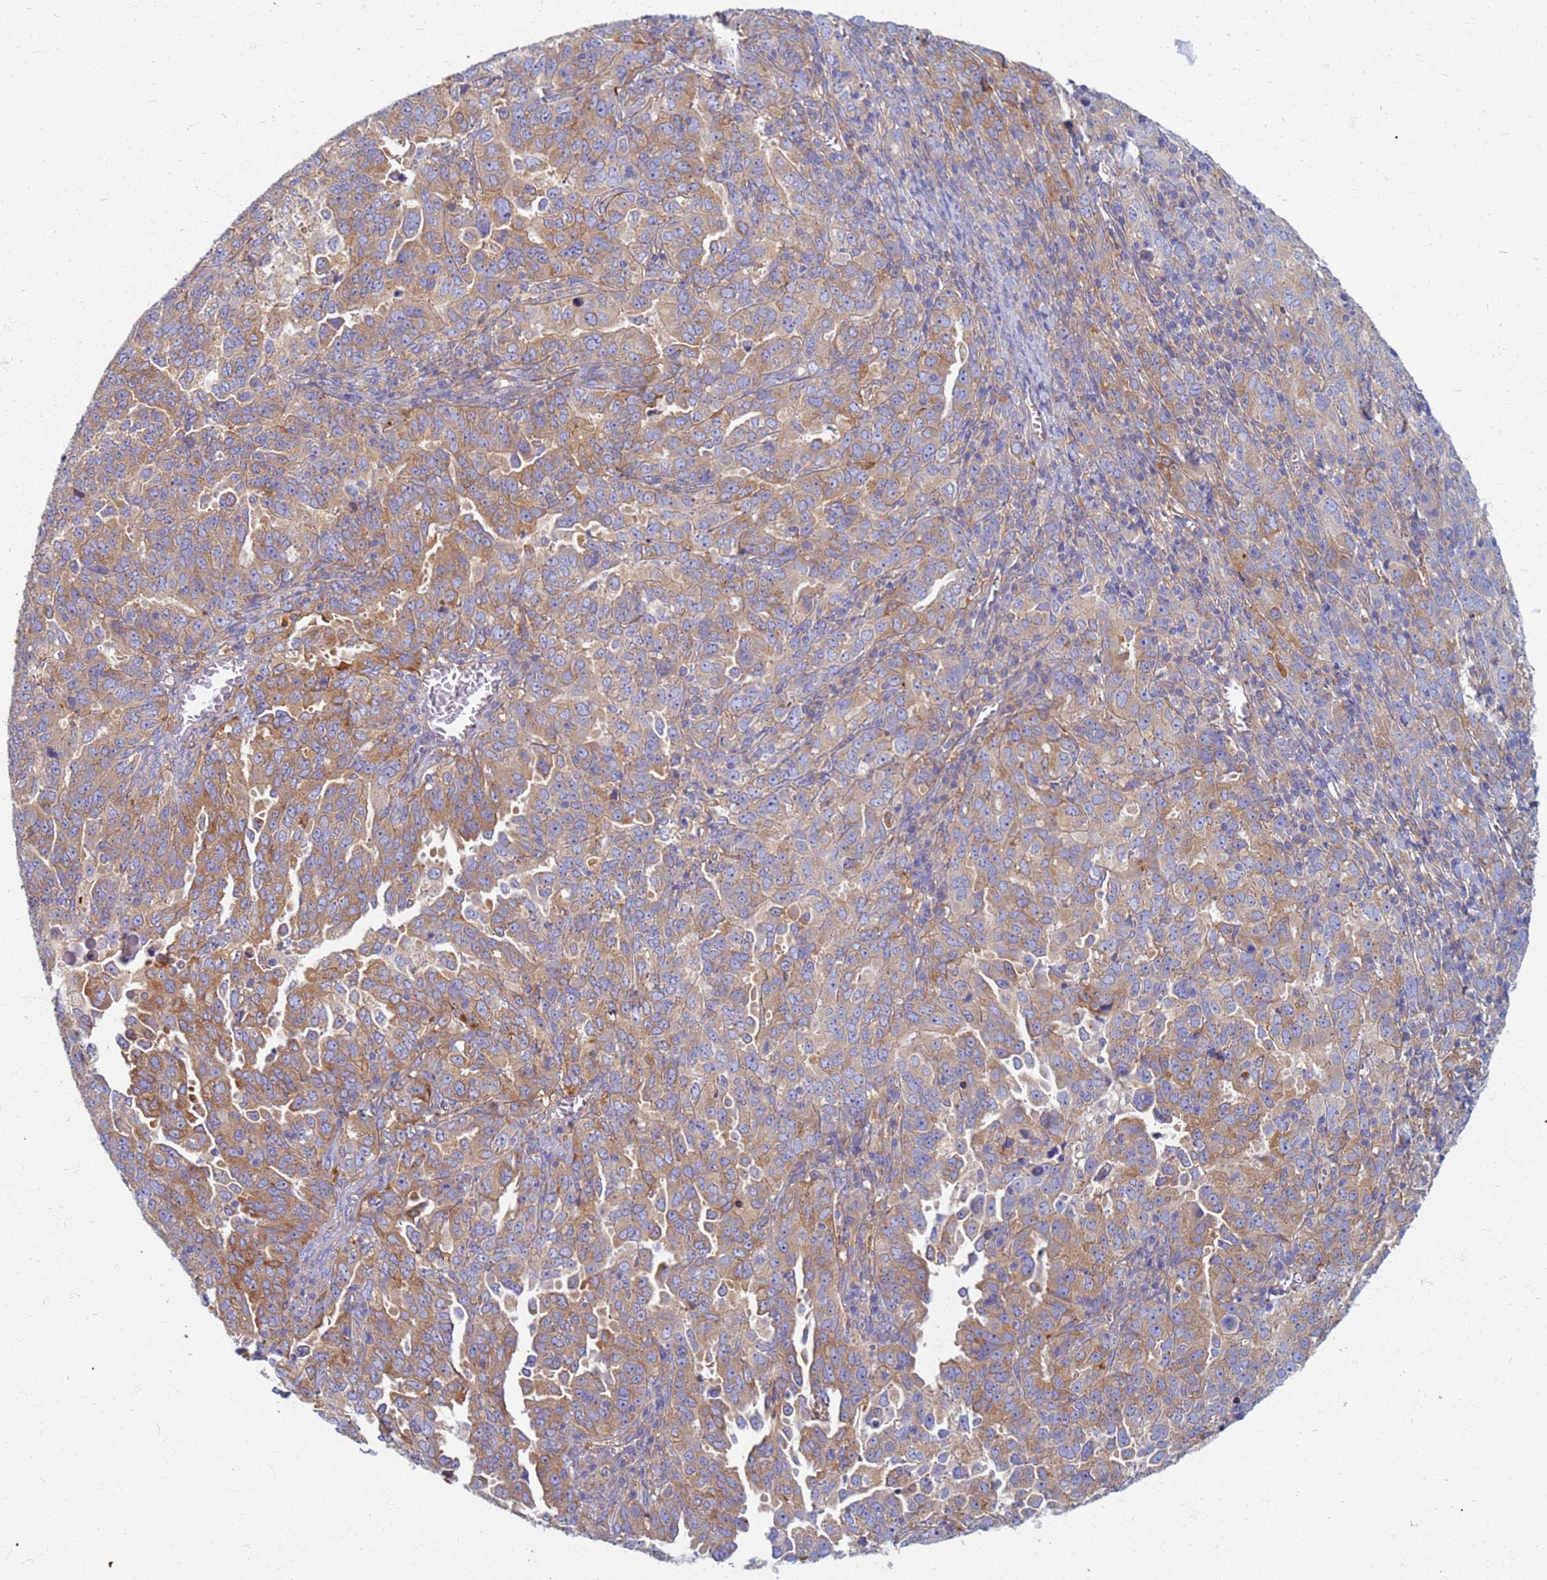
{"staining": {"intensity": "moderate", "quantity": ">75%", "location": "cytoplasmic/membranous"}, "tissue": "ovarian cancer", "cell_type": "Tumor cells", "image_type": "cancer", "snomed": [{"axis": "morphology", "description": "Carcinoma, endometroid"}, {"axis": "topography", "description": "Ovary"}], "caption": "Protein staining of ovarian endometroid carcinoma tissue demonstrates moderate cytoplasmic/membranous expression in about >75% of tumor cells.", "gene": "EEA1", "patient": {"sex": "female", "age": 62}}